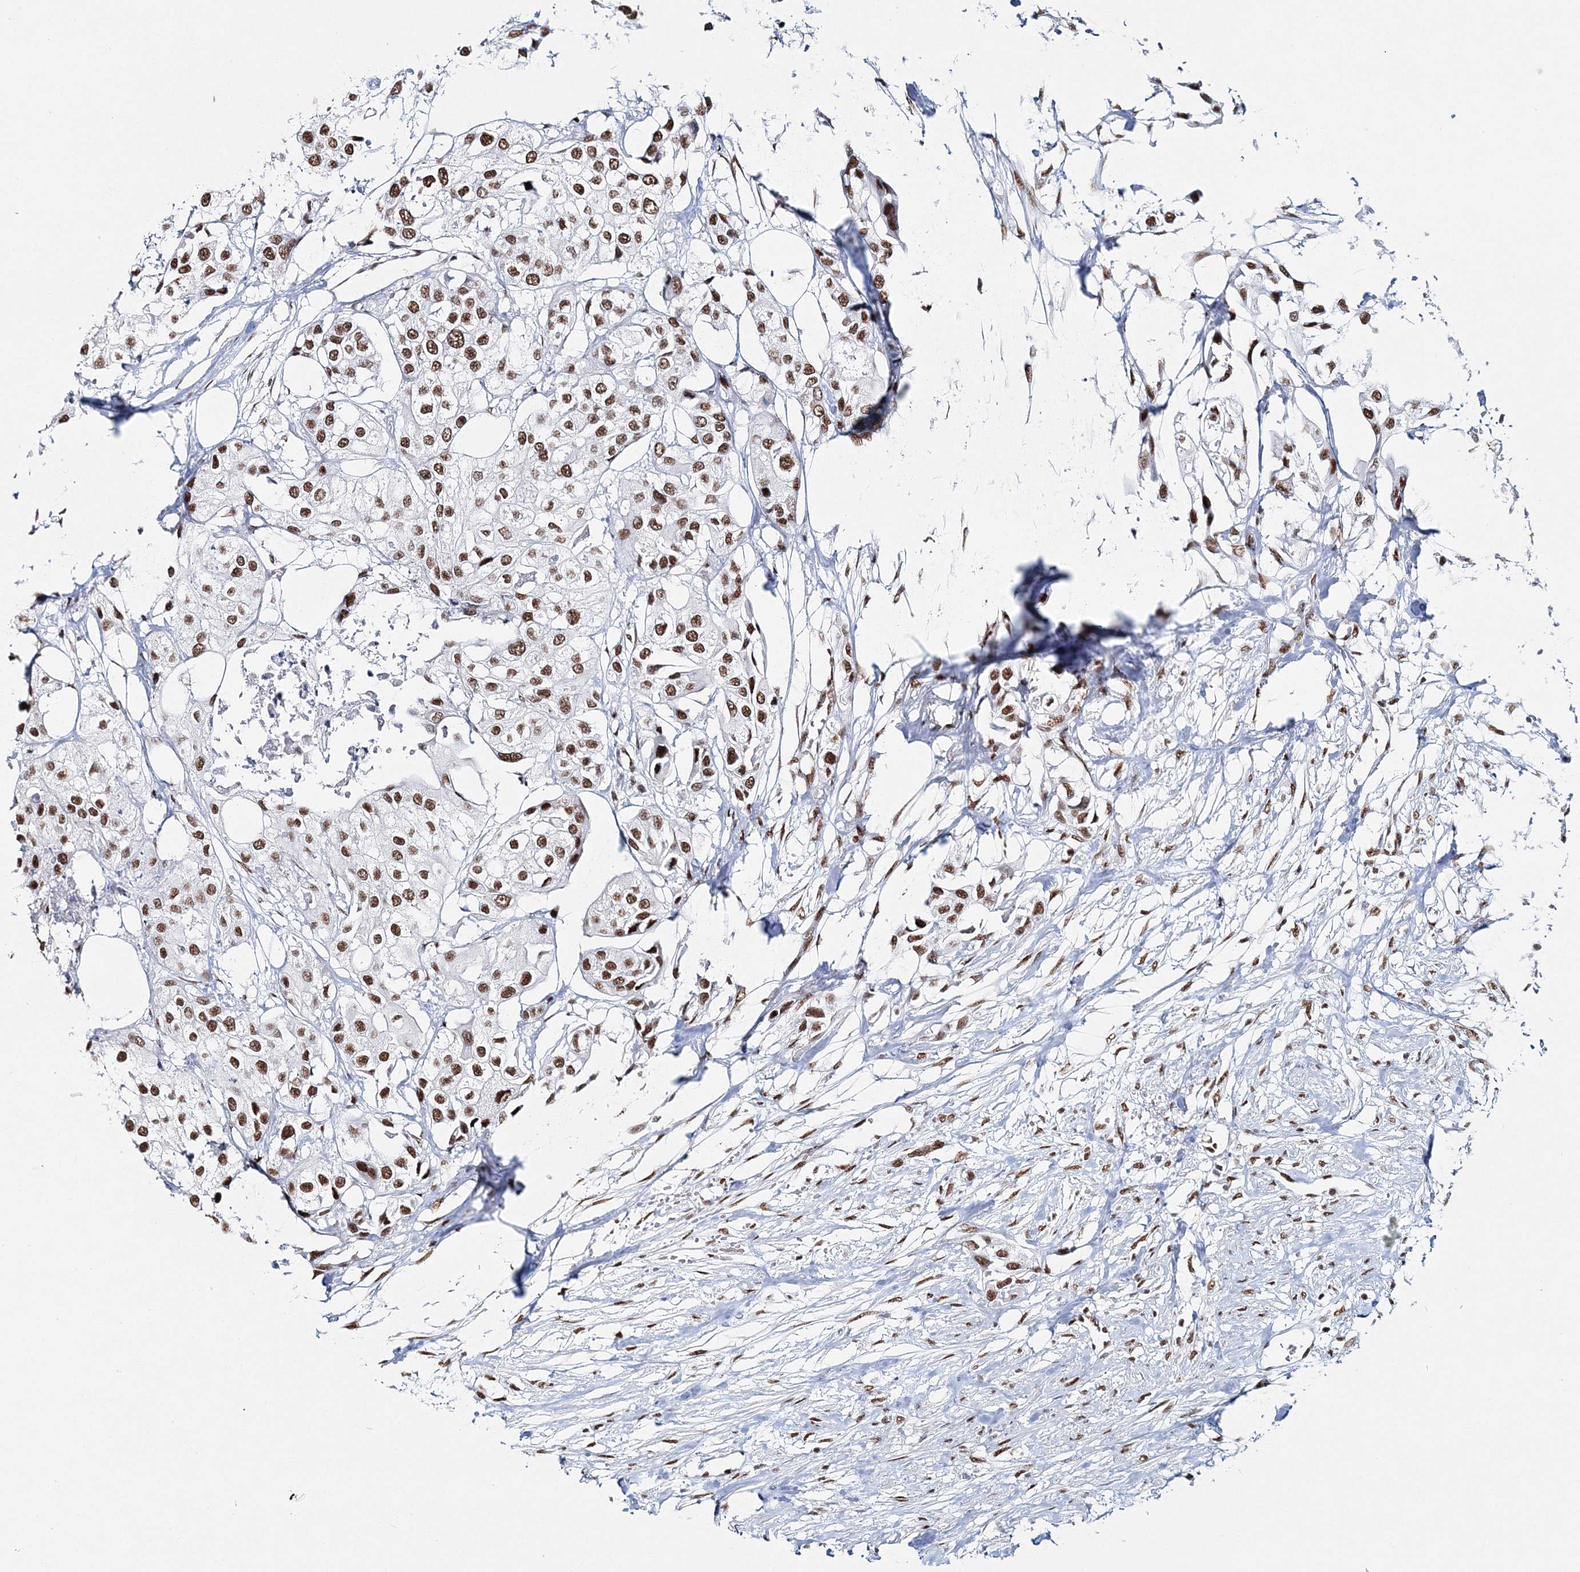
{"staining": {"intensity": "moderate", "quantity": ">75%", "location": "nuclear"}, "tissue": "urothelial cancer", "cell_type": "Tumor cells", "image_type": "cancer", "snomed": [{"axis": "morphology", "description": "Urothelial carcinoma, High grade"}, {"axis": "topography", "description": "Urinary bladder"}], "caption": "The histopathology image reveals a brown stain indicating the presence of a protein in the nuclear of tumor cells in urothelial cancer.", "gene": "QRICH1", "patient": {"sex": "male", "age": 64}}